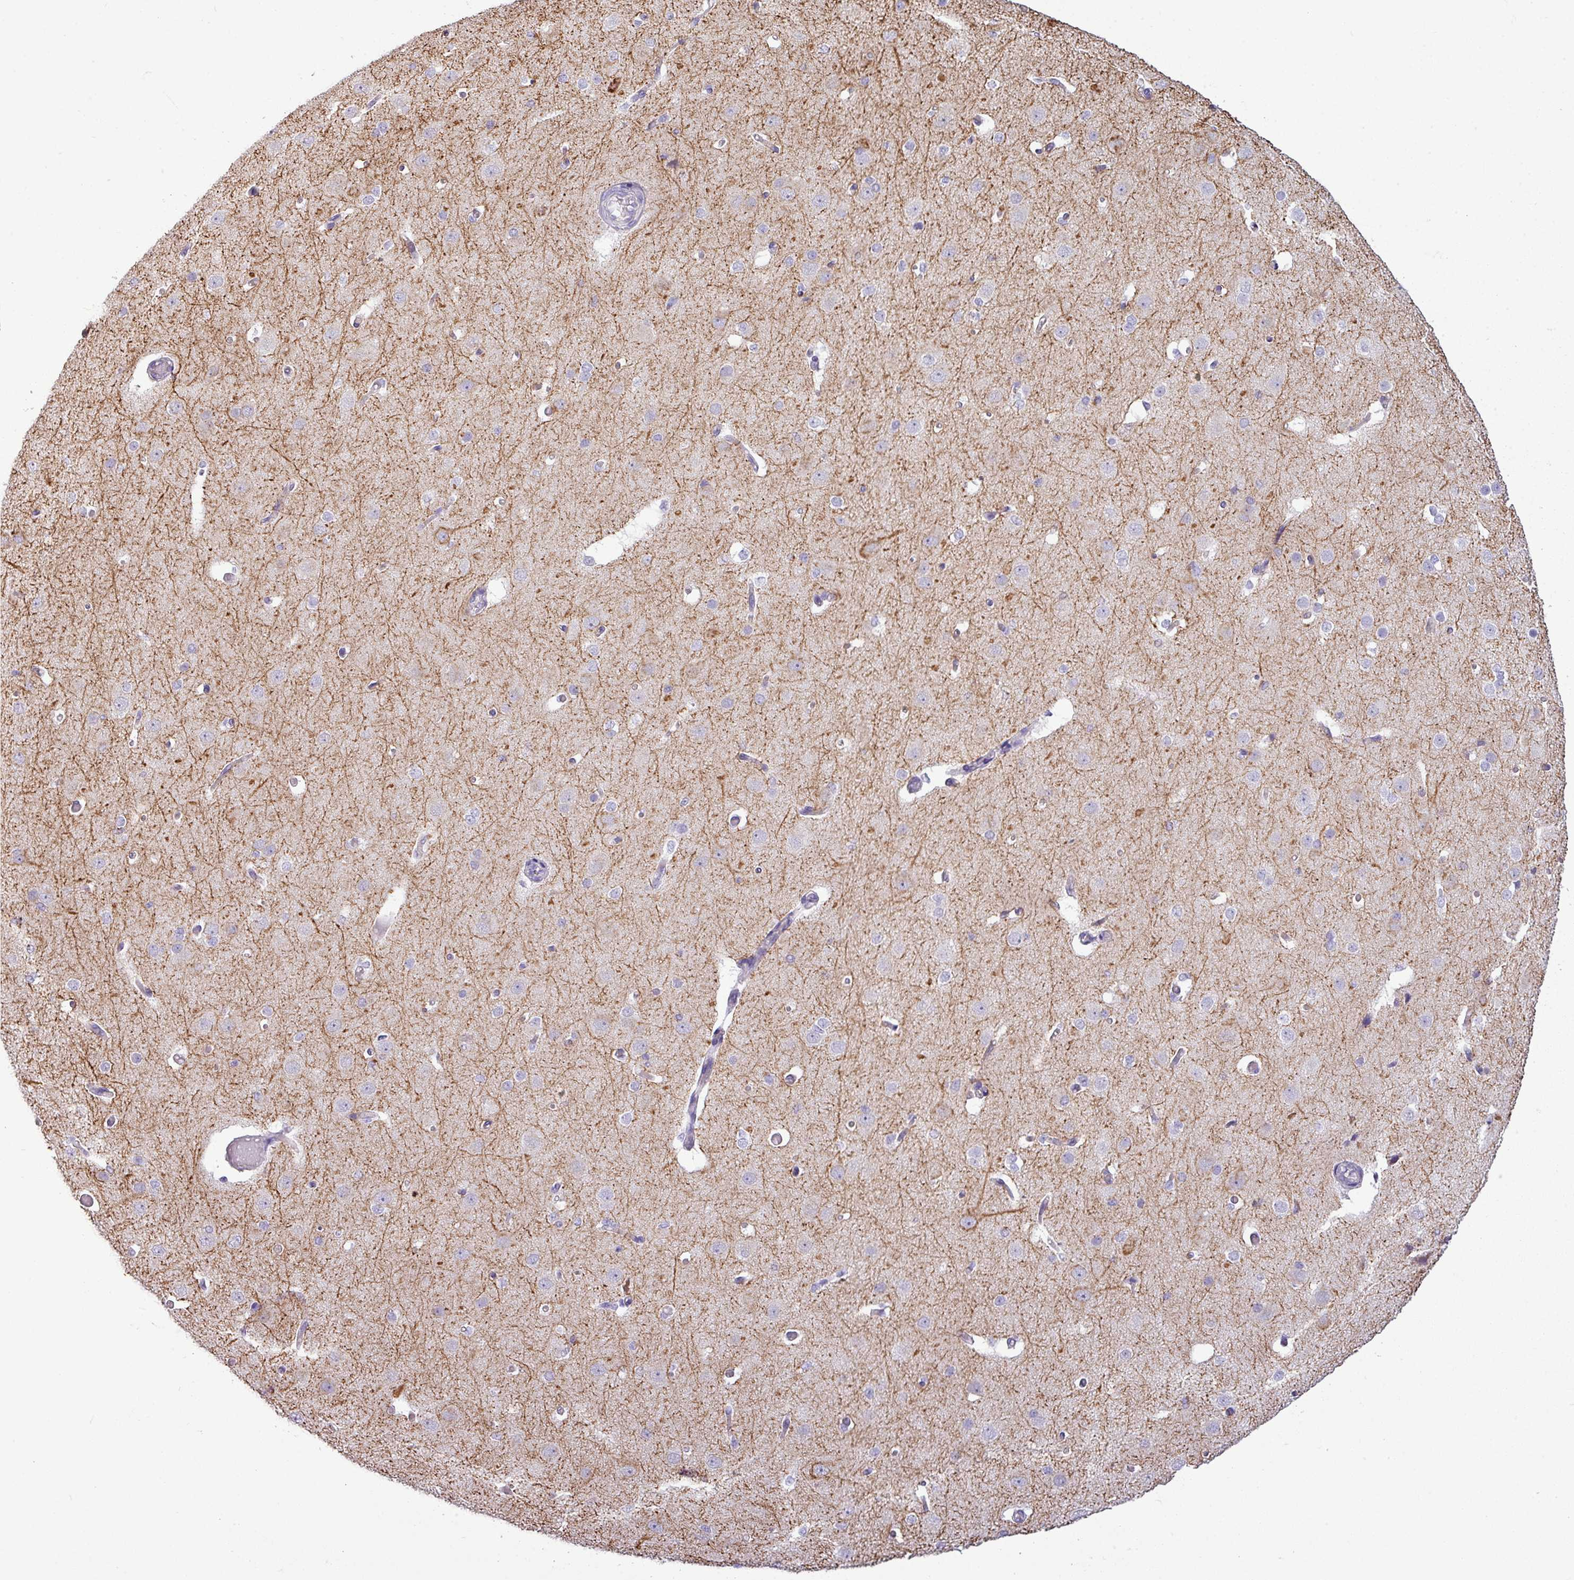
{"staining": {"intensity": "negative", "quantity": "none", "location": "none"}, "tissue": "cerebral cortex", "cell_type": "Endothelial cells", "image_type": "normal", "snomed": [{"axis": "morphology", "description": "Normal tissue, NOS"}, {"axis": "morphology", "description": "Inflammation, NOS"}, {"axis": "topography", "description": "Cerebral cortex"}], "caption": "The histopathology image exhibits no significant positivity in endothelial cells of cerebral cortex.", "gene": "DNAAF9", "patient": {"sex": "male", "age": 6}}